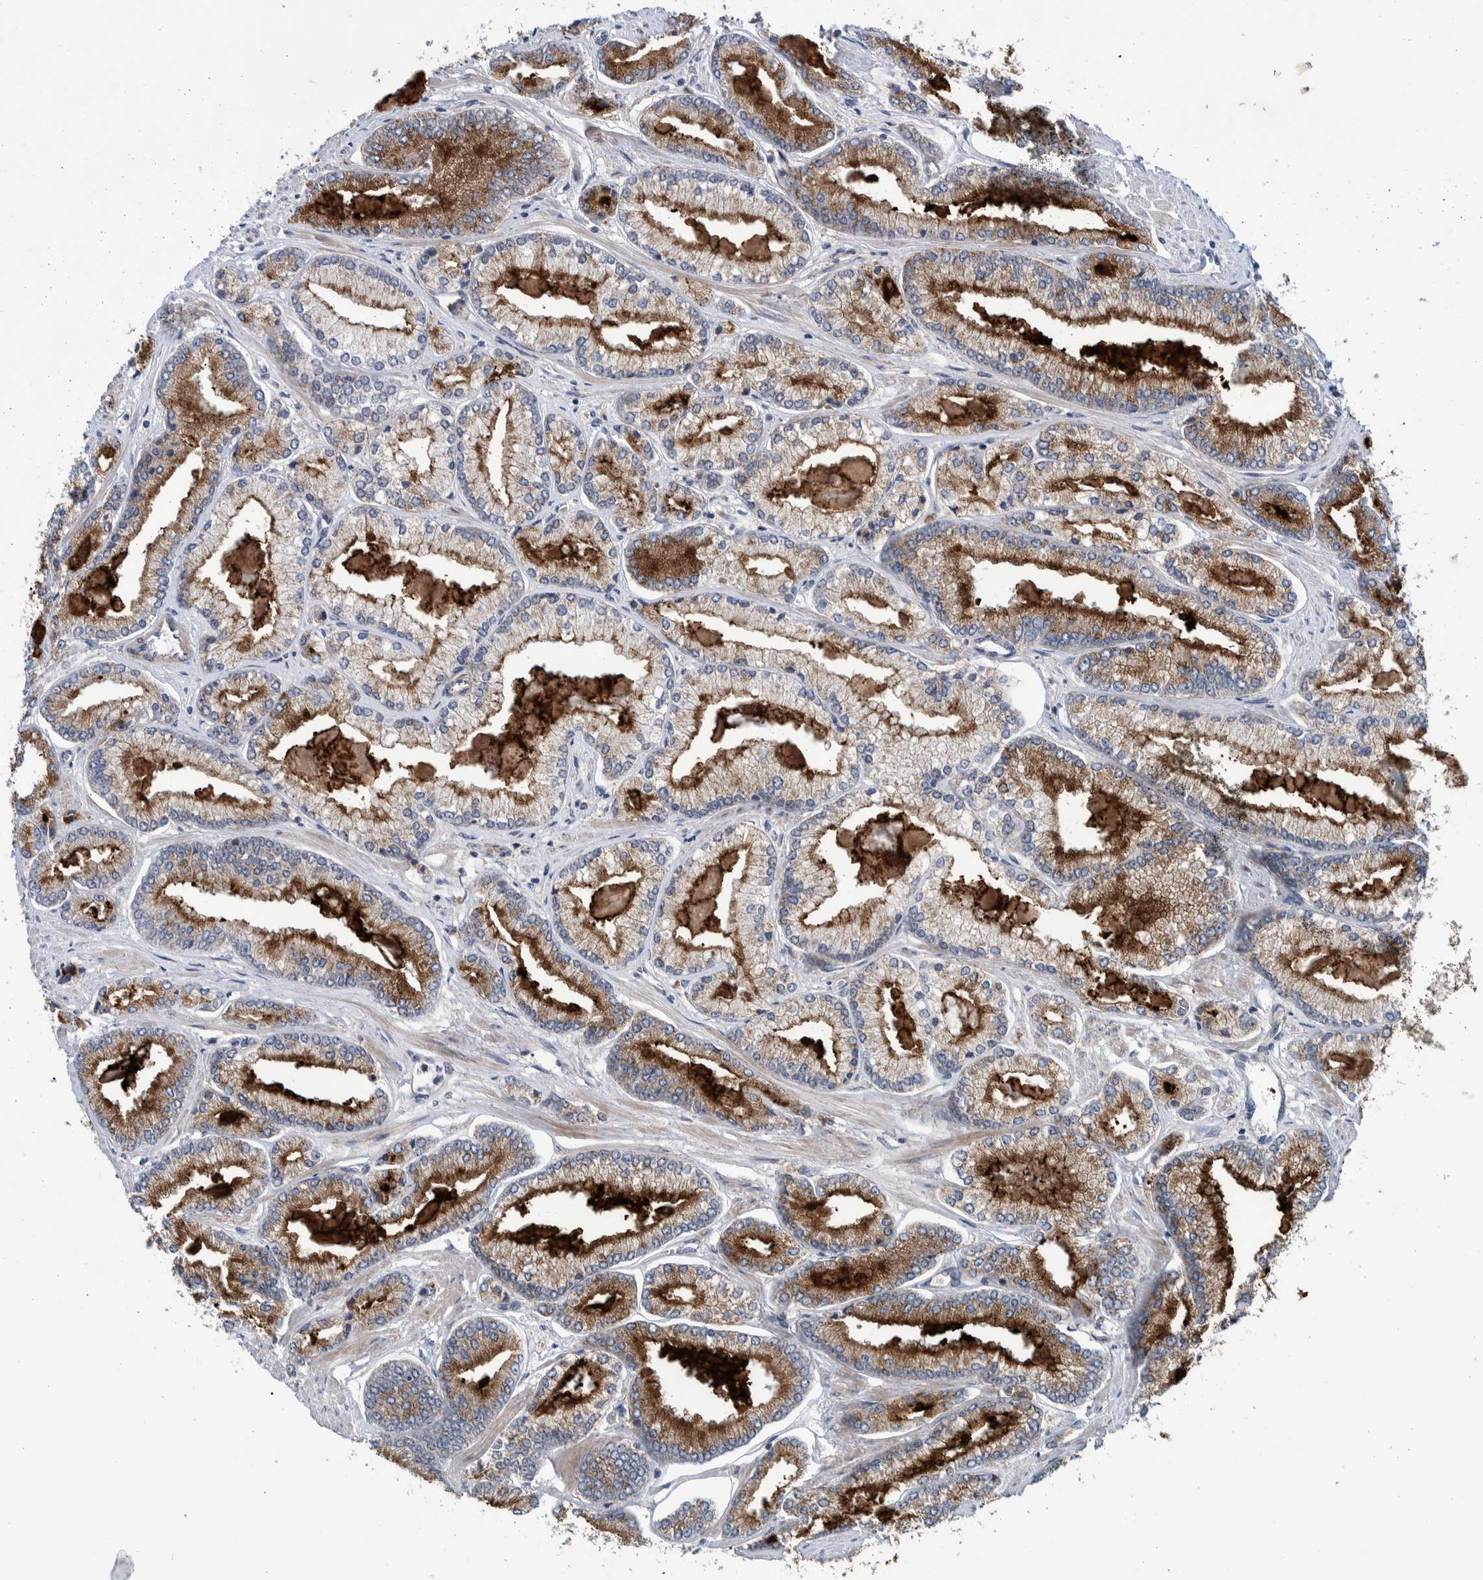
{"staining": {"intensity": "moderate", "quantity": ">75%", "location": "cytoplasmic/membranous"}, "tissue": "prostate cancer", "cell_type": "Tumor cells", "image_type": "cancer", "snomed": [{"axis": "morphology", "description": "Adenocarcinoma, Low grade"}, {"axis": "topography", "description": "Prostate"}], "caption": "Moderate cytoplasmic/membranous protein positivity is seen in about >75% of tumor cells in low-grade adenocarcinoma (prostate).", "gene": "ITIH3", "patient": {"sex": "male", "age": 52}}